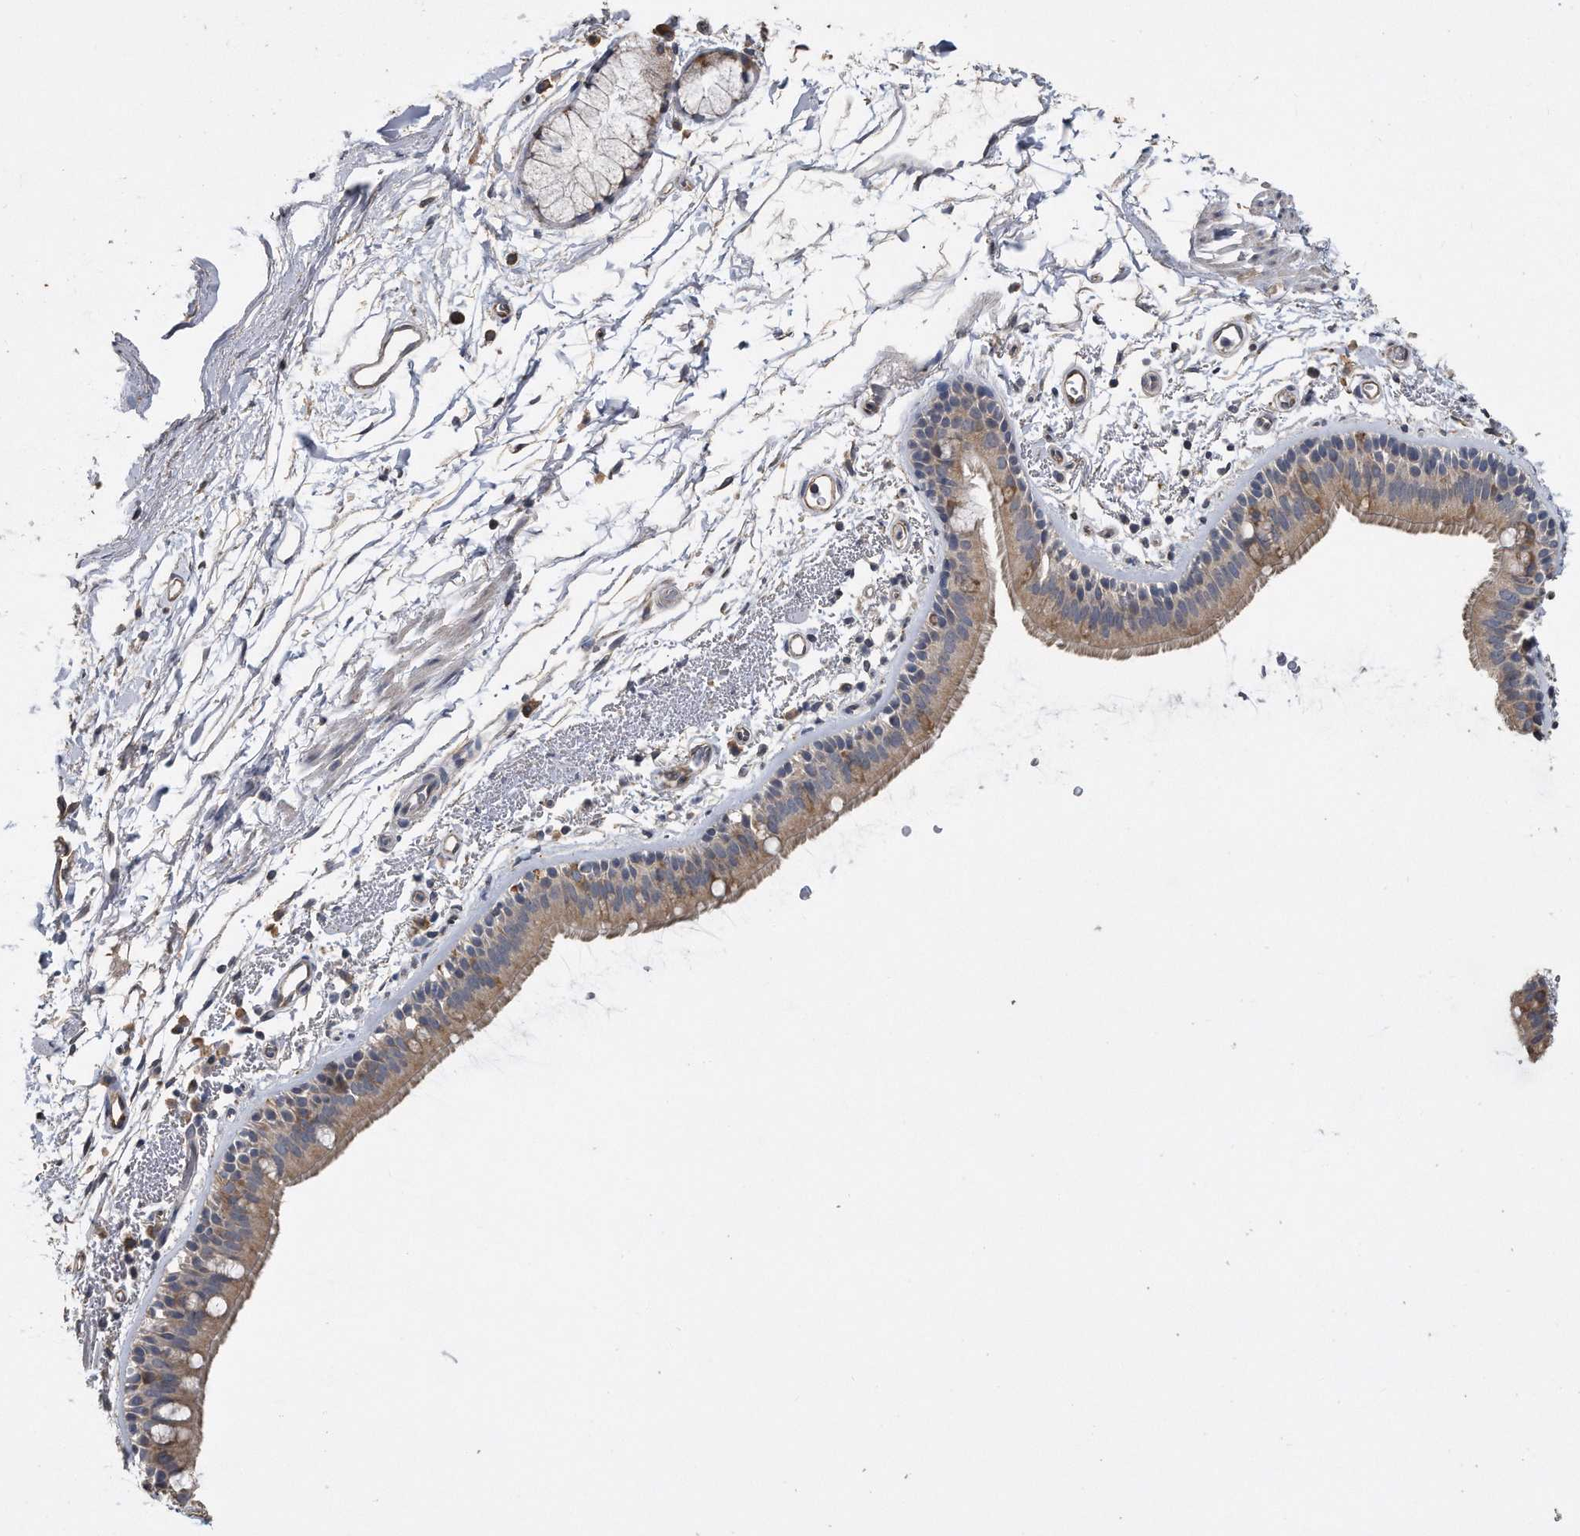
{"staining": {"intensity": "weak", "quantity": ">75%", "location": "cytoplasmic/membranous"}, "tissue": "bronchus", "cell_type": "Respiratory epithelial cells", "image_type": "normal", "snomed": [{"axis": "morphology", "description": "Normal tissue, NOS"}, {"axis": "topography", "description": "Lymph node"}, {"axis": "topography", "description": "Bronchus"}], "caption": "The histopathology image exhibits a brown stain indicating the presence of a protein in the cytoplasmic/membranous of respiratory epithelial cells in bronchus.", "gene": "PCLO", "patient": {"sex": "female", "age": 70}}